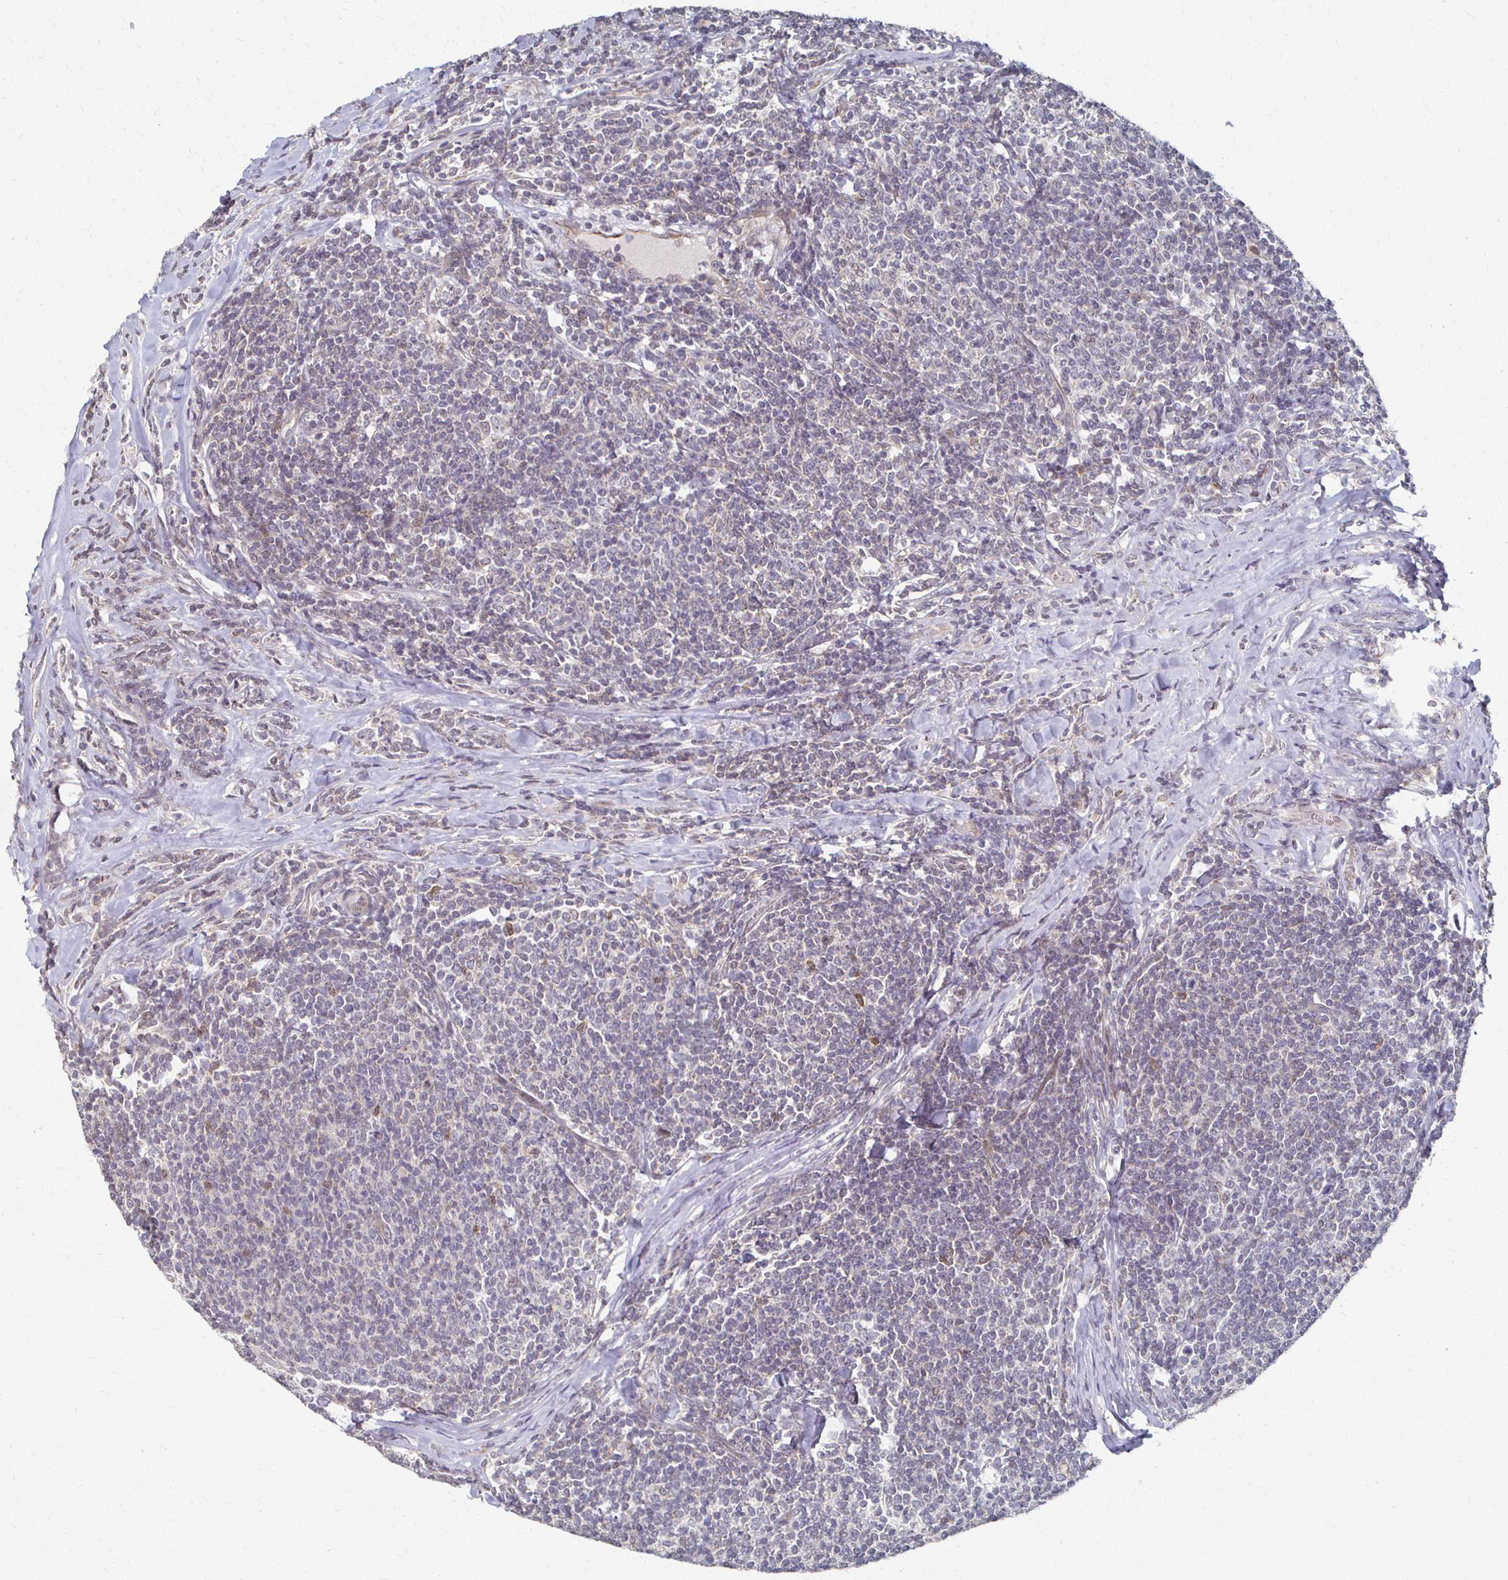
{"staining": {"intensity": "negative", "quantity": "none", "location": "none"}, "tissue": "lymphoma", "cell_type": "Tumor cells", "image_type": "cancer", "snomed": [{"axis": "morphology", "description": "Malignant lymphoma, non-Hodgkin's type, Low grade"}, {"axis": "topography", "description": "Lymph node"}], "caption": "Human lymphoma stained for a protein using immunohistochemistry (IHC) demonstrates no positivity in tumor cells.", "gene": "DAB1", "patient": {"sex": "male", "age": 52}}